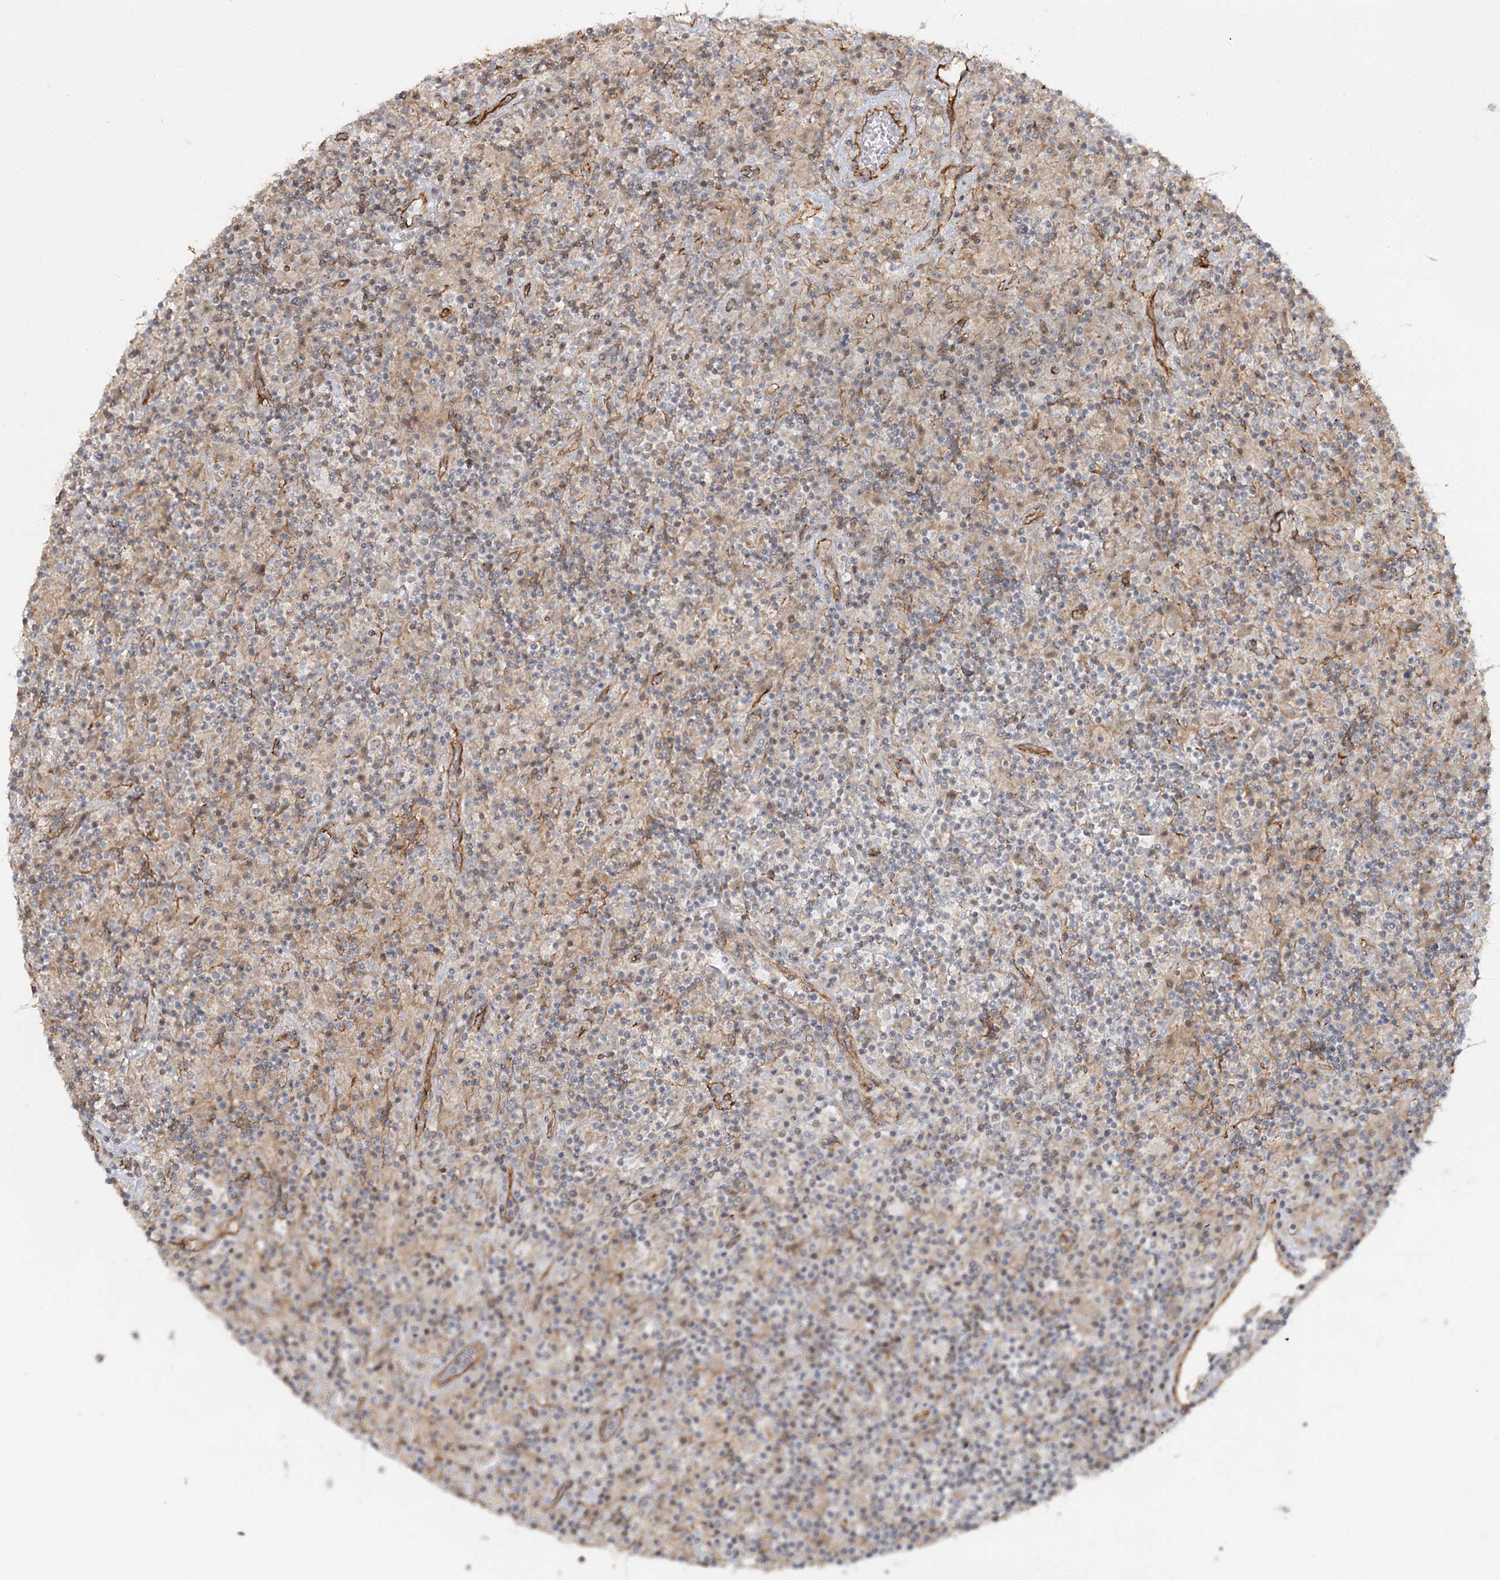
{"staining": {"intensity": "negative", "quantity": "none", "location": "none"}, "tissue": "lymphoma", "cell_type": "Tumor cells", "image_type": "cancer", "snomed": [{"axis": "morphology", "description": "Hodgkin's disease, NOS"}, {"axis": "topography", "description": "Lymph node"}], "caption": "The IHC photomicrograph has no significant expression in tumor cells of Hodgkin's disease tissue. (Immunohistochemistry (ihc), brightfield microscopy, high magnification).", "gene": "RPP14", "patient": {"sex": "male", "age": 70}}